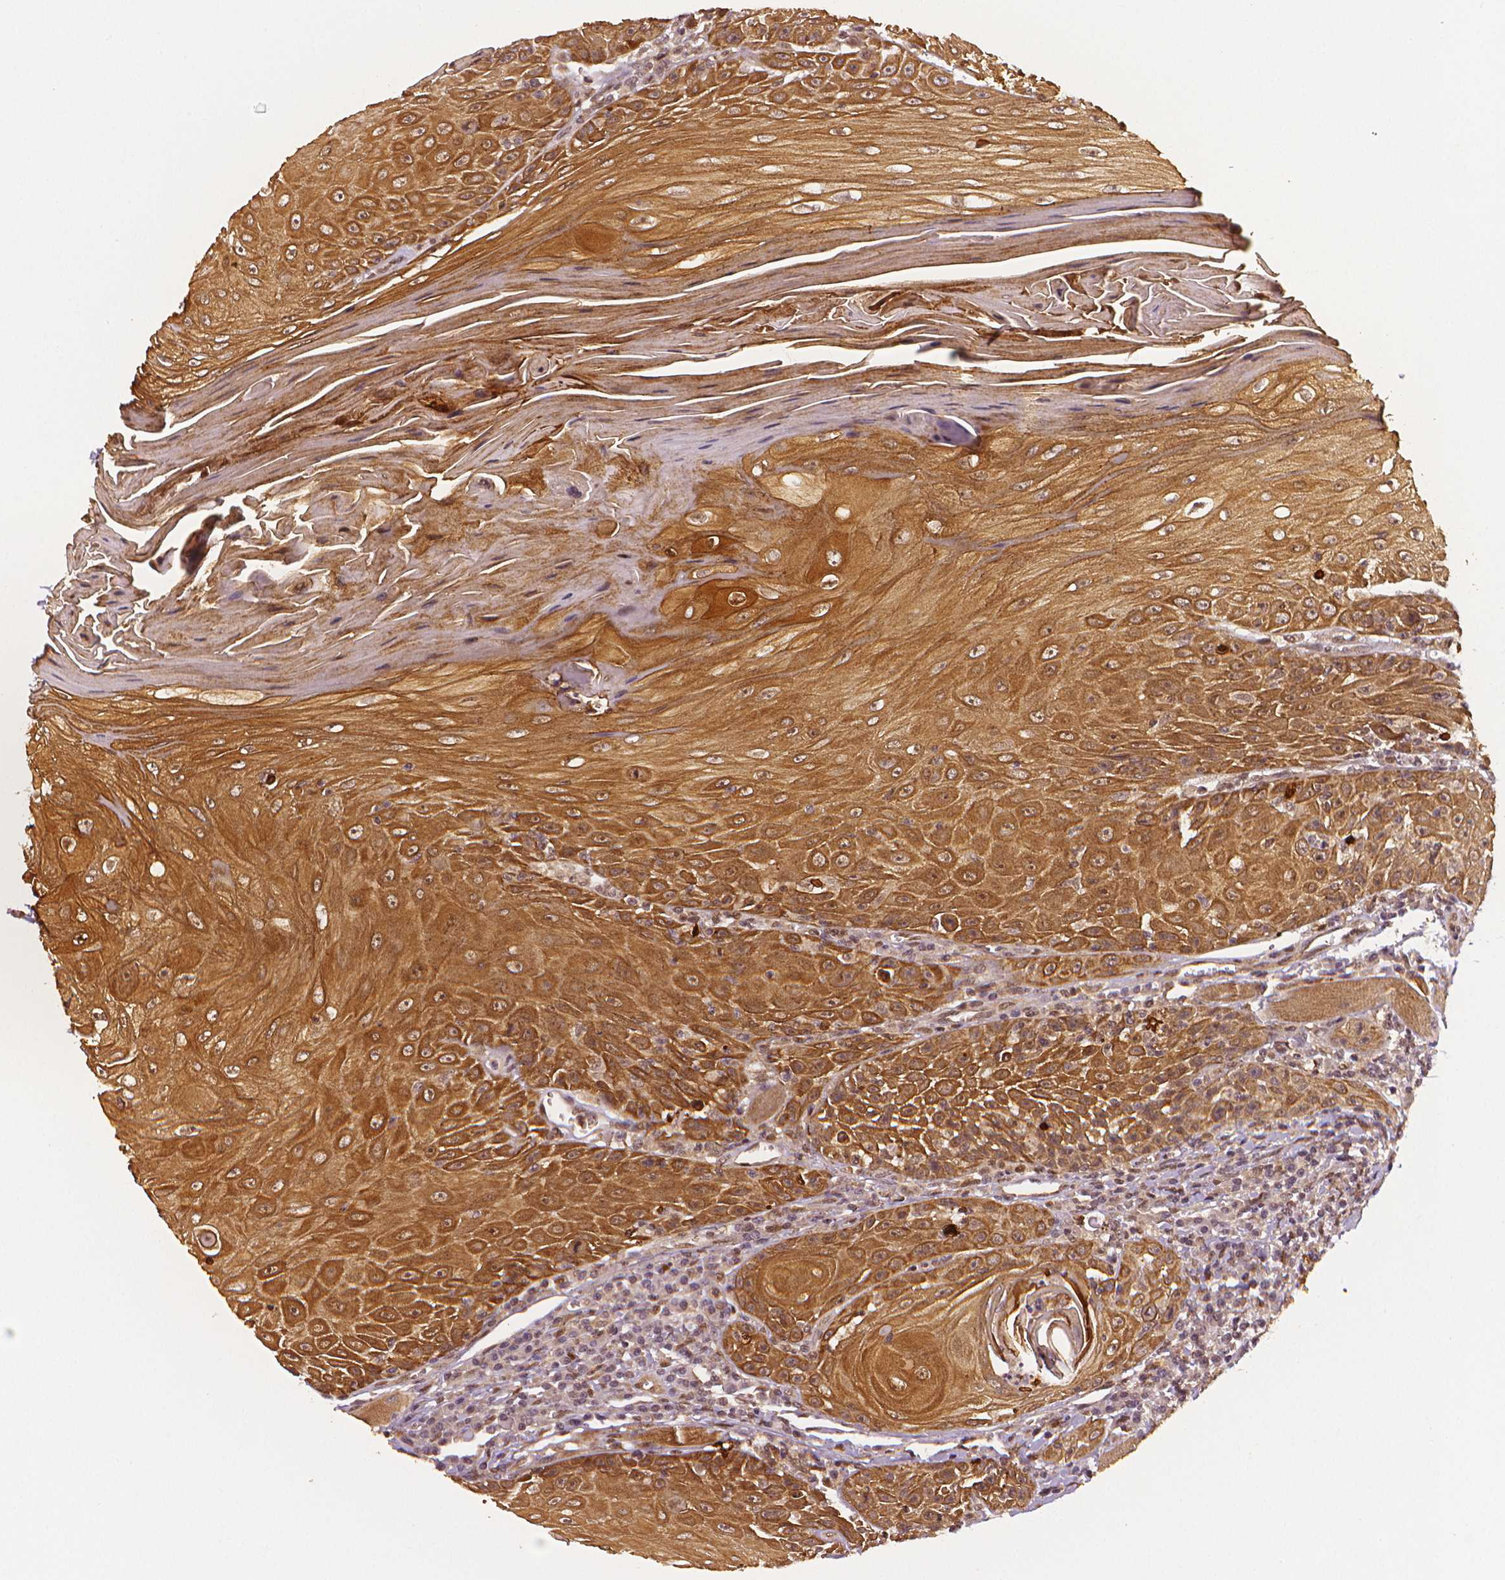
{"staining": {"intensity": "moderate", "quantity": ">75%", "location": "cytoplasmic/membranous"}, "tissue": "head and neck cancer", "cell_type": "Tumor cells", "image_type": "cancer", "snomed": [{"axis": "morphology", "description": "Squamous cell carcinoma, NOS"}, {"axis": "topography", "description": "Head-Neck"}], "caption": "Immunohistochemistry (DAB) staining of human head and neck squamous cell carcinoma shows moderate cytoplasmic/membranous protein expression in approximately >75% of tumor cells.", "gene": "STAT3", "patient": {"sex": "male", "age": 52}}